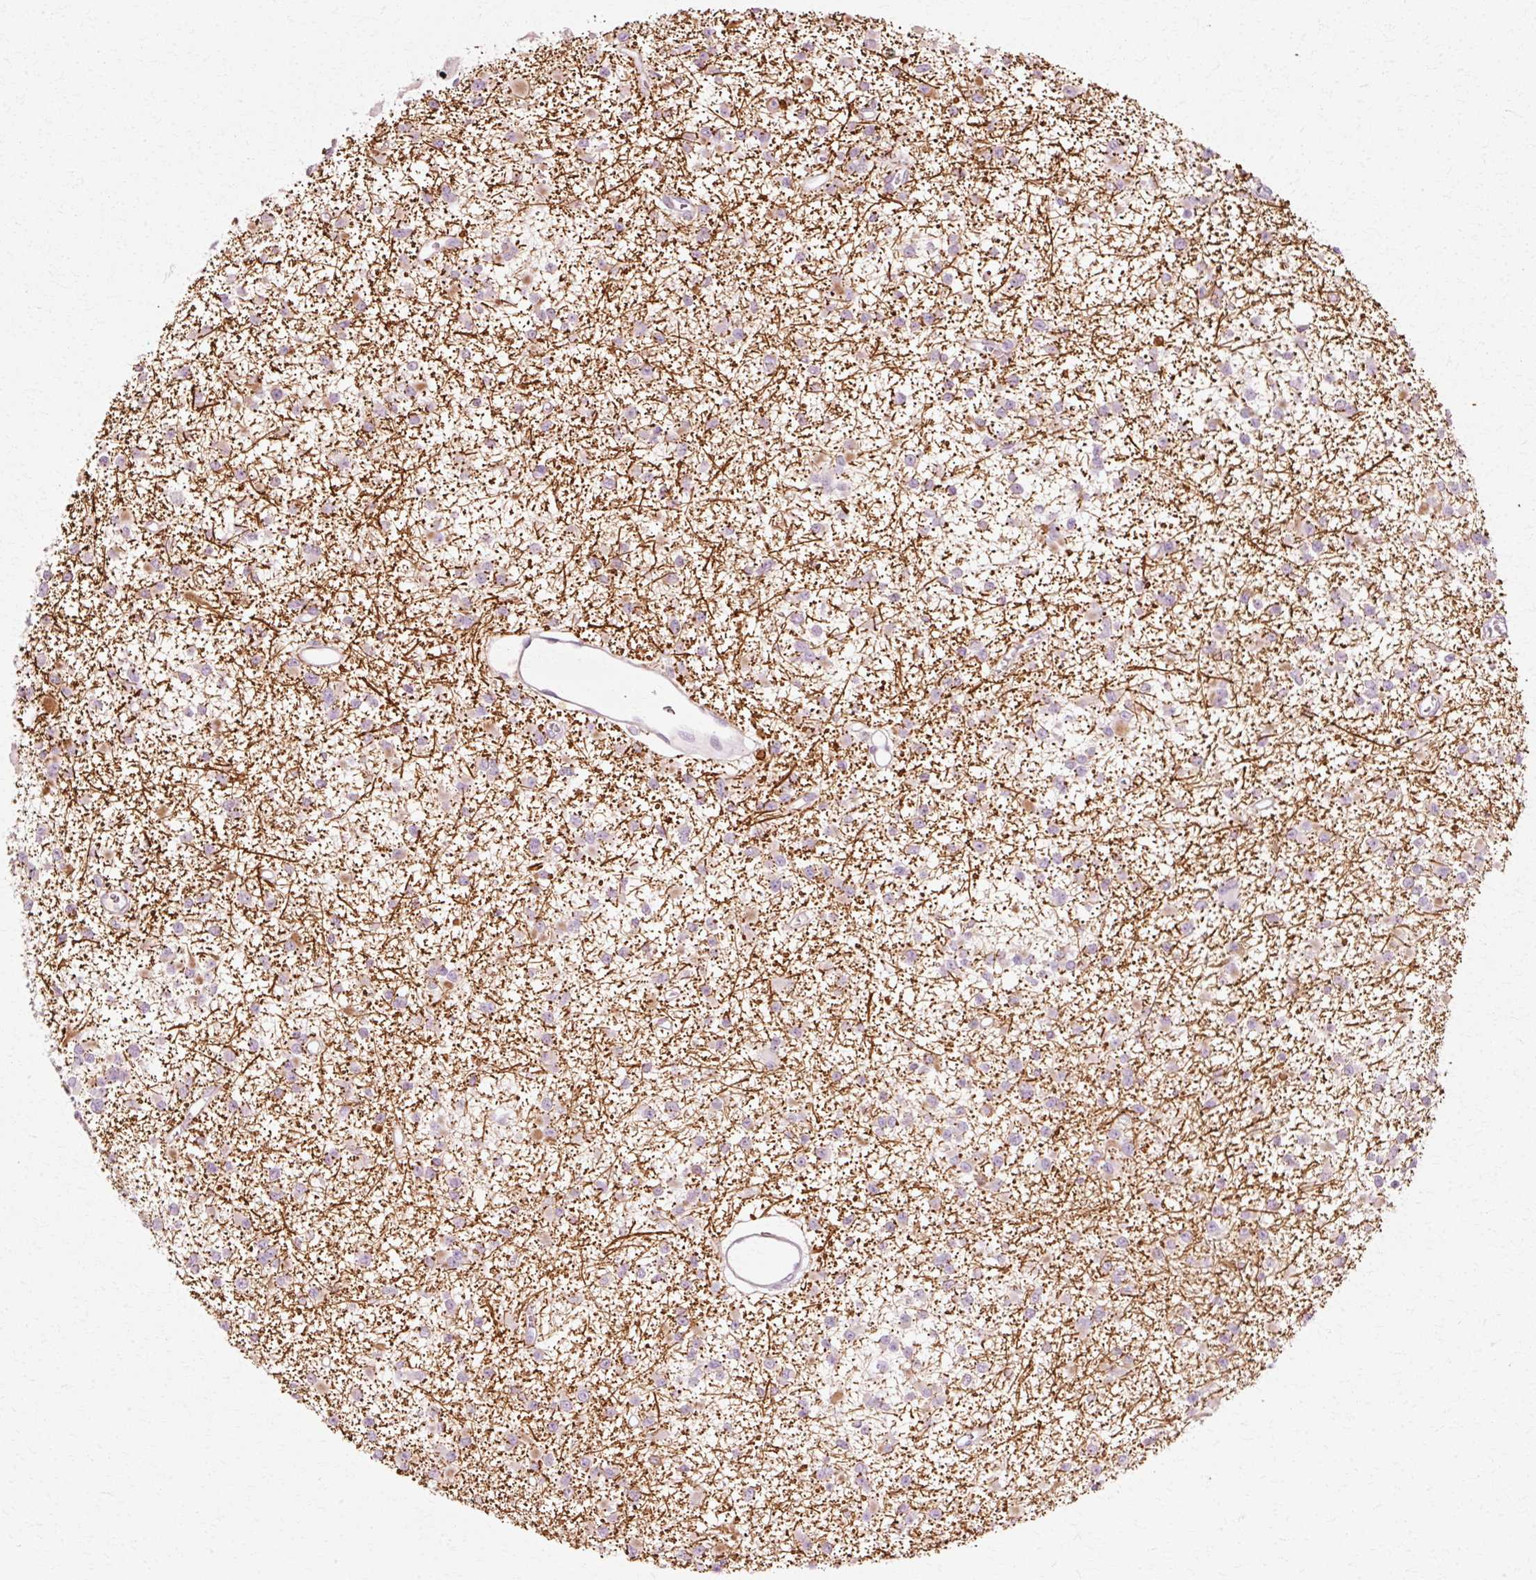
{"staining": {"intensity": "moderate", "quantity": "<25%", "location": "cytoplasmic/membranous"}, "tissue": "glioma", "cell_type": "Tumor cells", "image_type": "cancer", "snomed": [{"axis": "morphology", "description": "Glioma, malignant, Low grade"}, {"axis": "topography", "description": "Brain"}], "caption": "Moderate cytoplasmic/membranous expression for a protein is seen in approximately <25% of tumor cells of glioma using immunohistochemistry (IHC).", "gene": "RGPD5", "patient": {"sex": "female", "age": 22}}